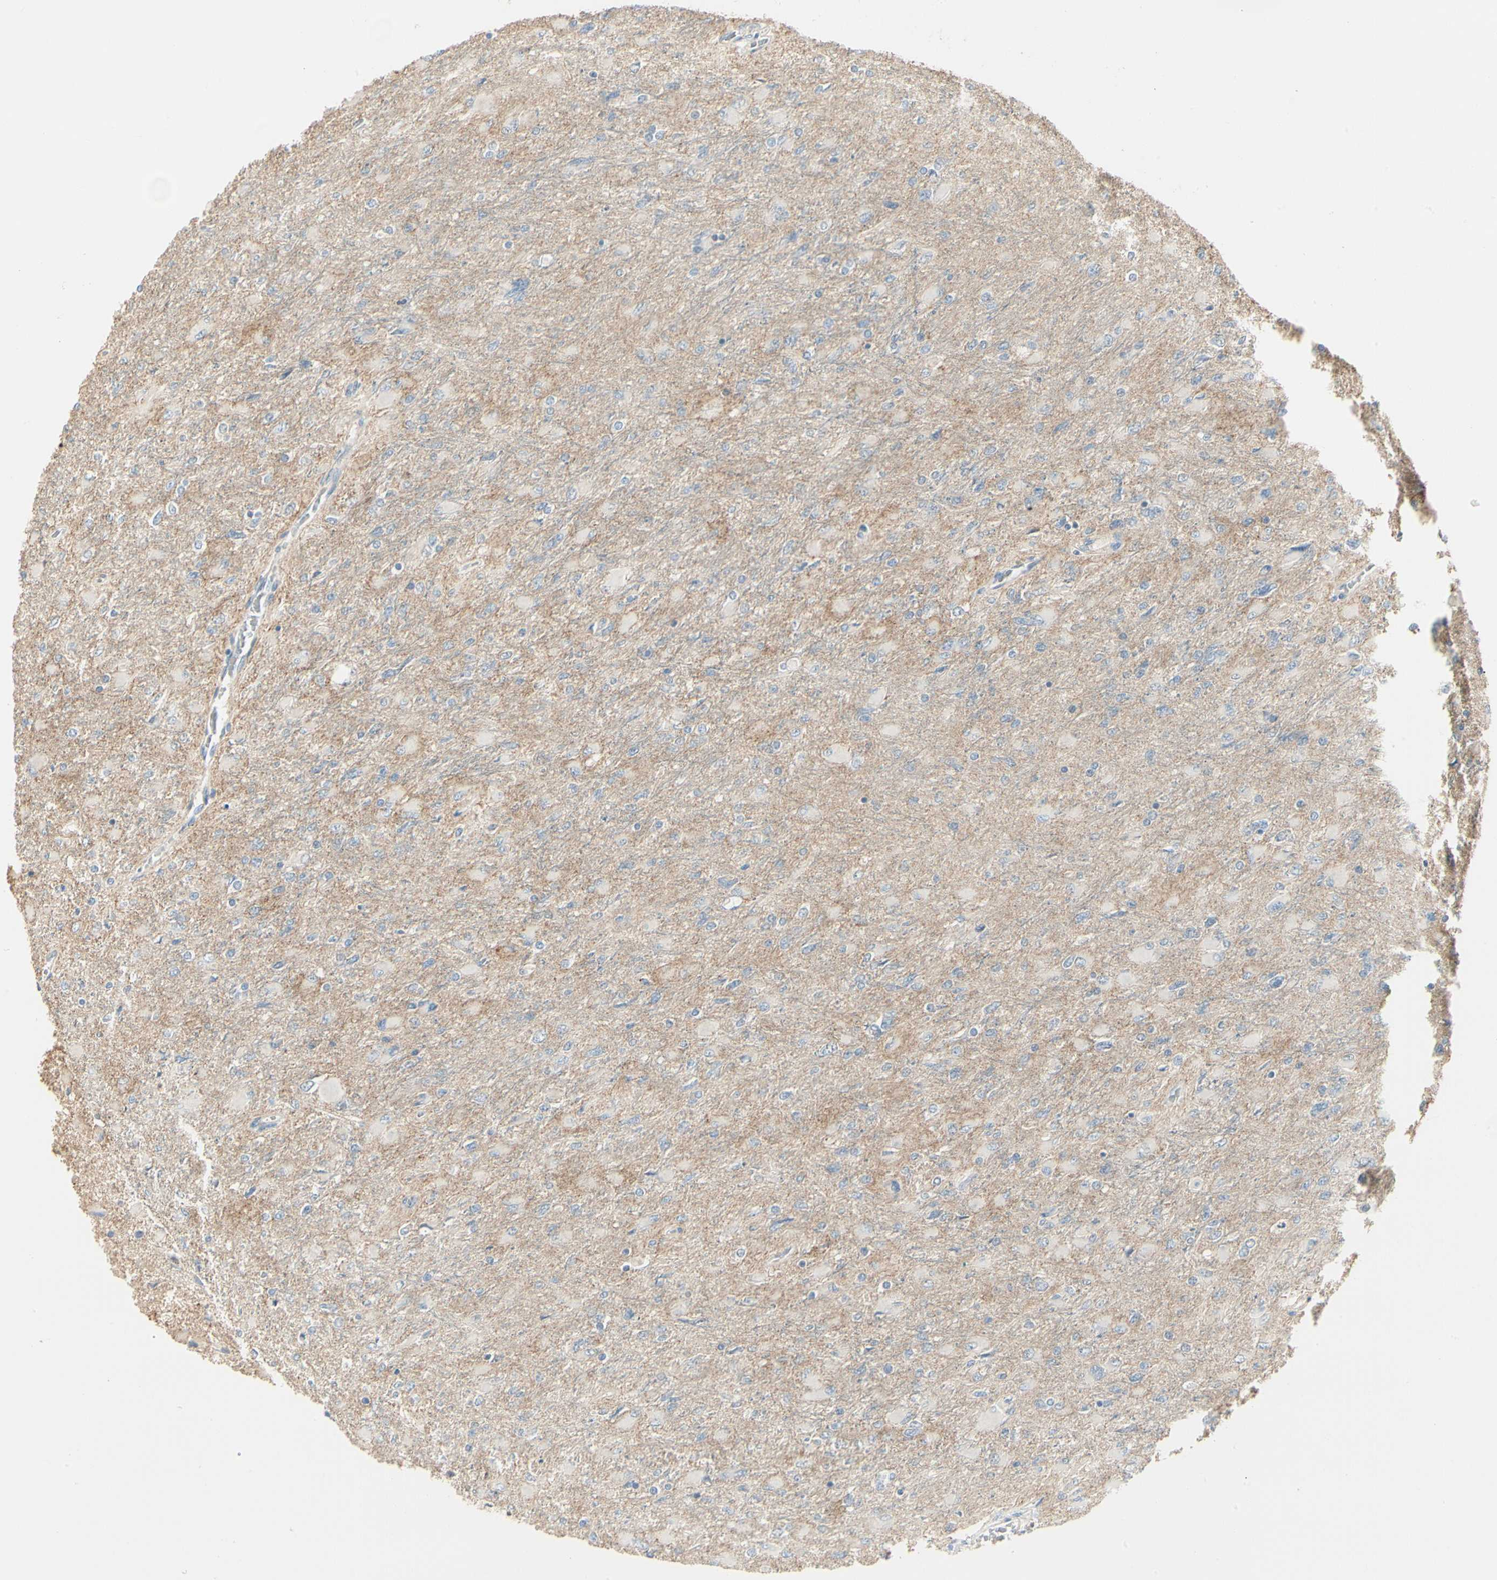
{"staining": {"intensity": "weak", "quantity": ">75%", "location": "cytoplasmic/membranous"}, "tissue": "glioma", "cell_type": "Tumor cells", "image_type": "cancer", "snomed": [{"axis": "morphology", "description": "Glioma, malignant, High grade"}, {"axis": "topography", "description": "Cerebral cortex"}], "caption": "Immunohistochemical staining of malignant glioma (high-grade) reveals low levels of weak cytoplasmic/membranous protein positivity in approximately >75% of tumor cells.", "gene": "DUSP12", "patient": {"sex": "female", "age": 36}}